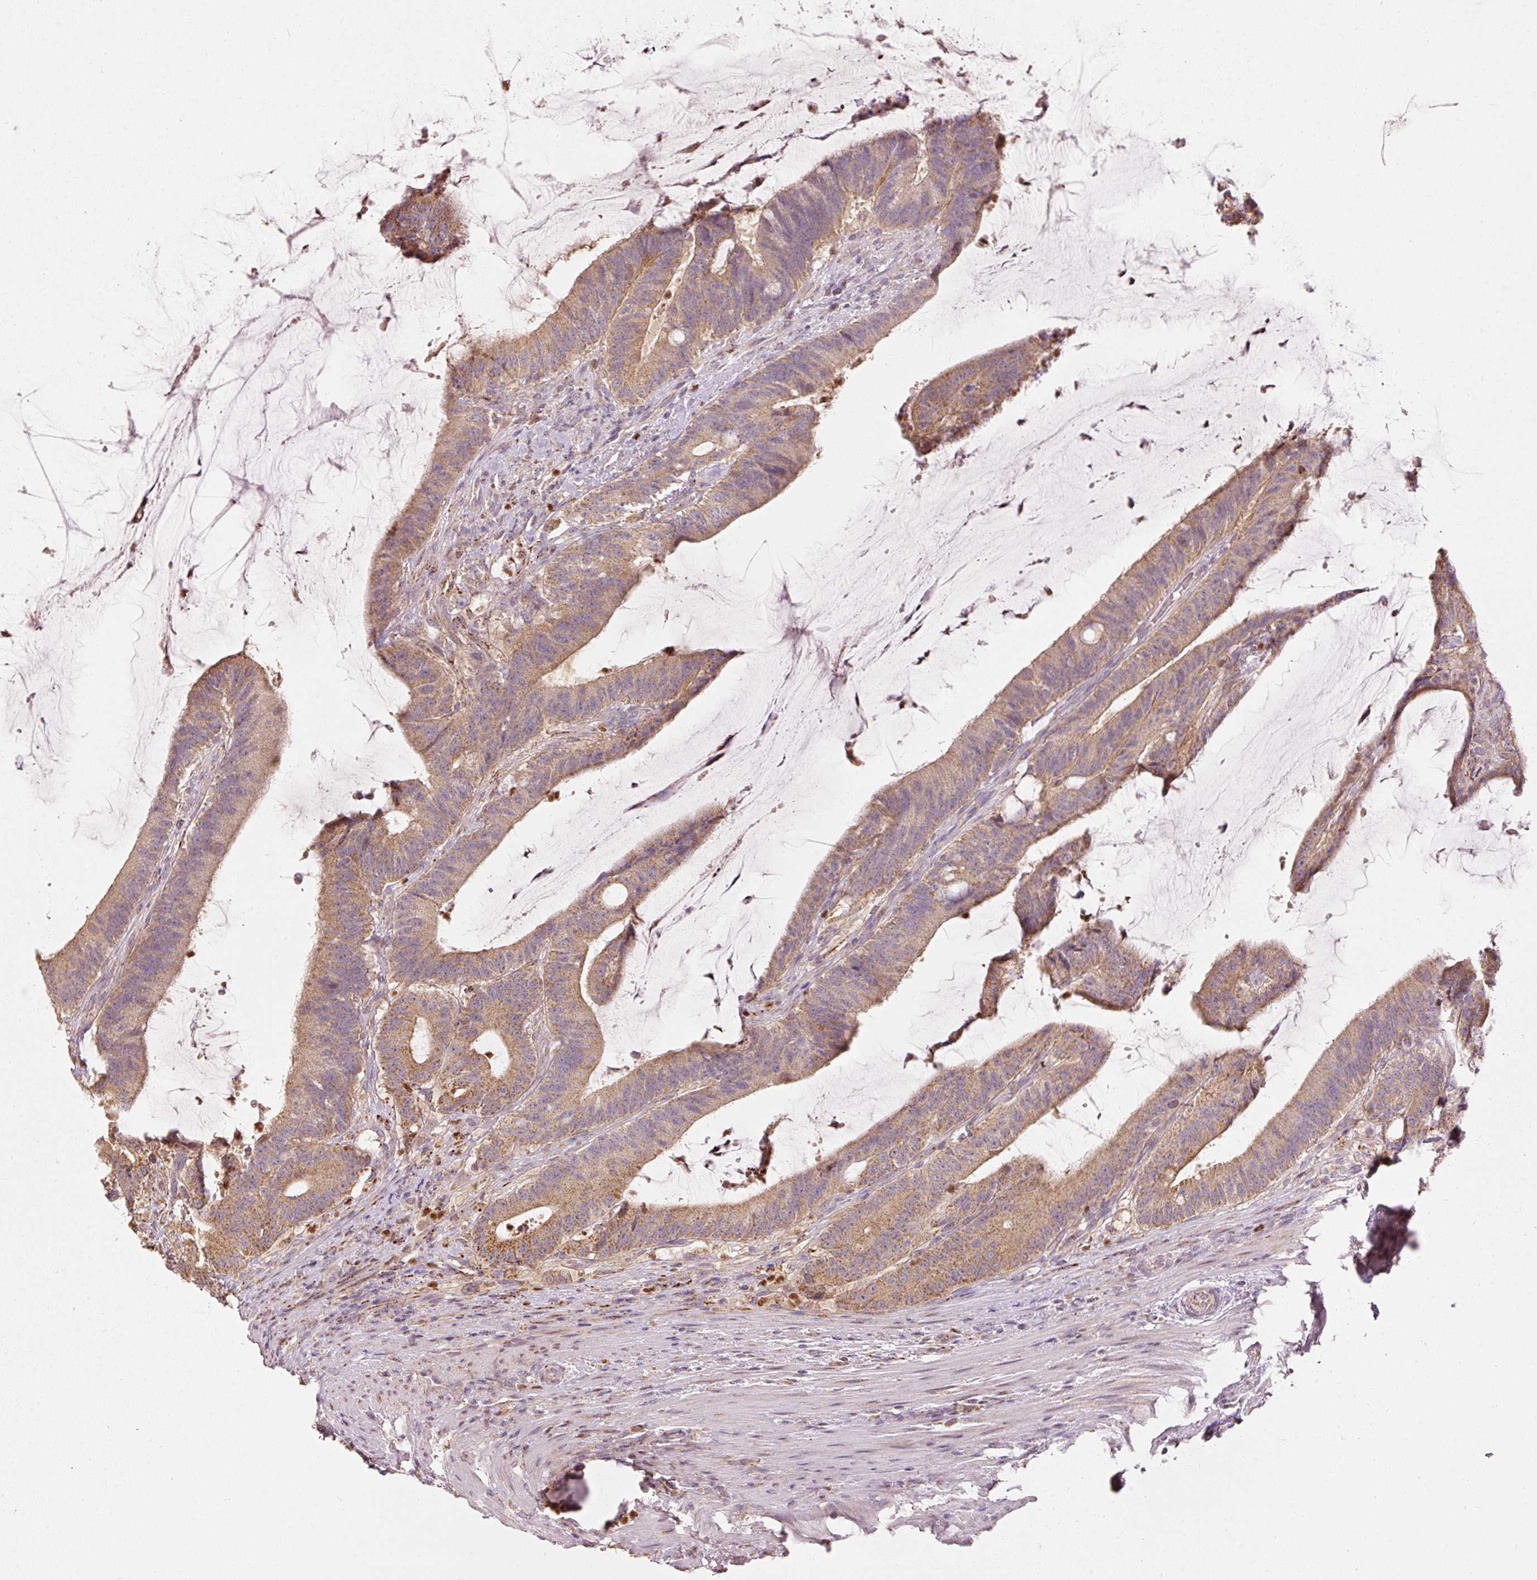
{"staining": {"intensity": "moderate", "quantity": ">75%", "location": "cytoplasmic/membranous"}, "tissue": "colorectal cancer", "cell_type": "Tumor cells", "image_type": "cancer", "snomed": [{"axis": "morphology", "description": "Adenocarcinoma, NOS"}, {"axis": "topography", "description": "Colon"}], "caption": "Protein analysis of colorectal adenocarcinoma tissue reveals moderate cytoplasmic/membranous positivity in about >75% of tumor cells.", "gene": "MTHFD1L", "patient": {"sex": "female", "age": 43}}